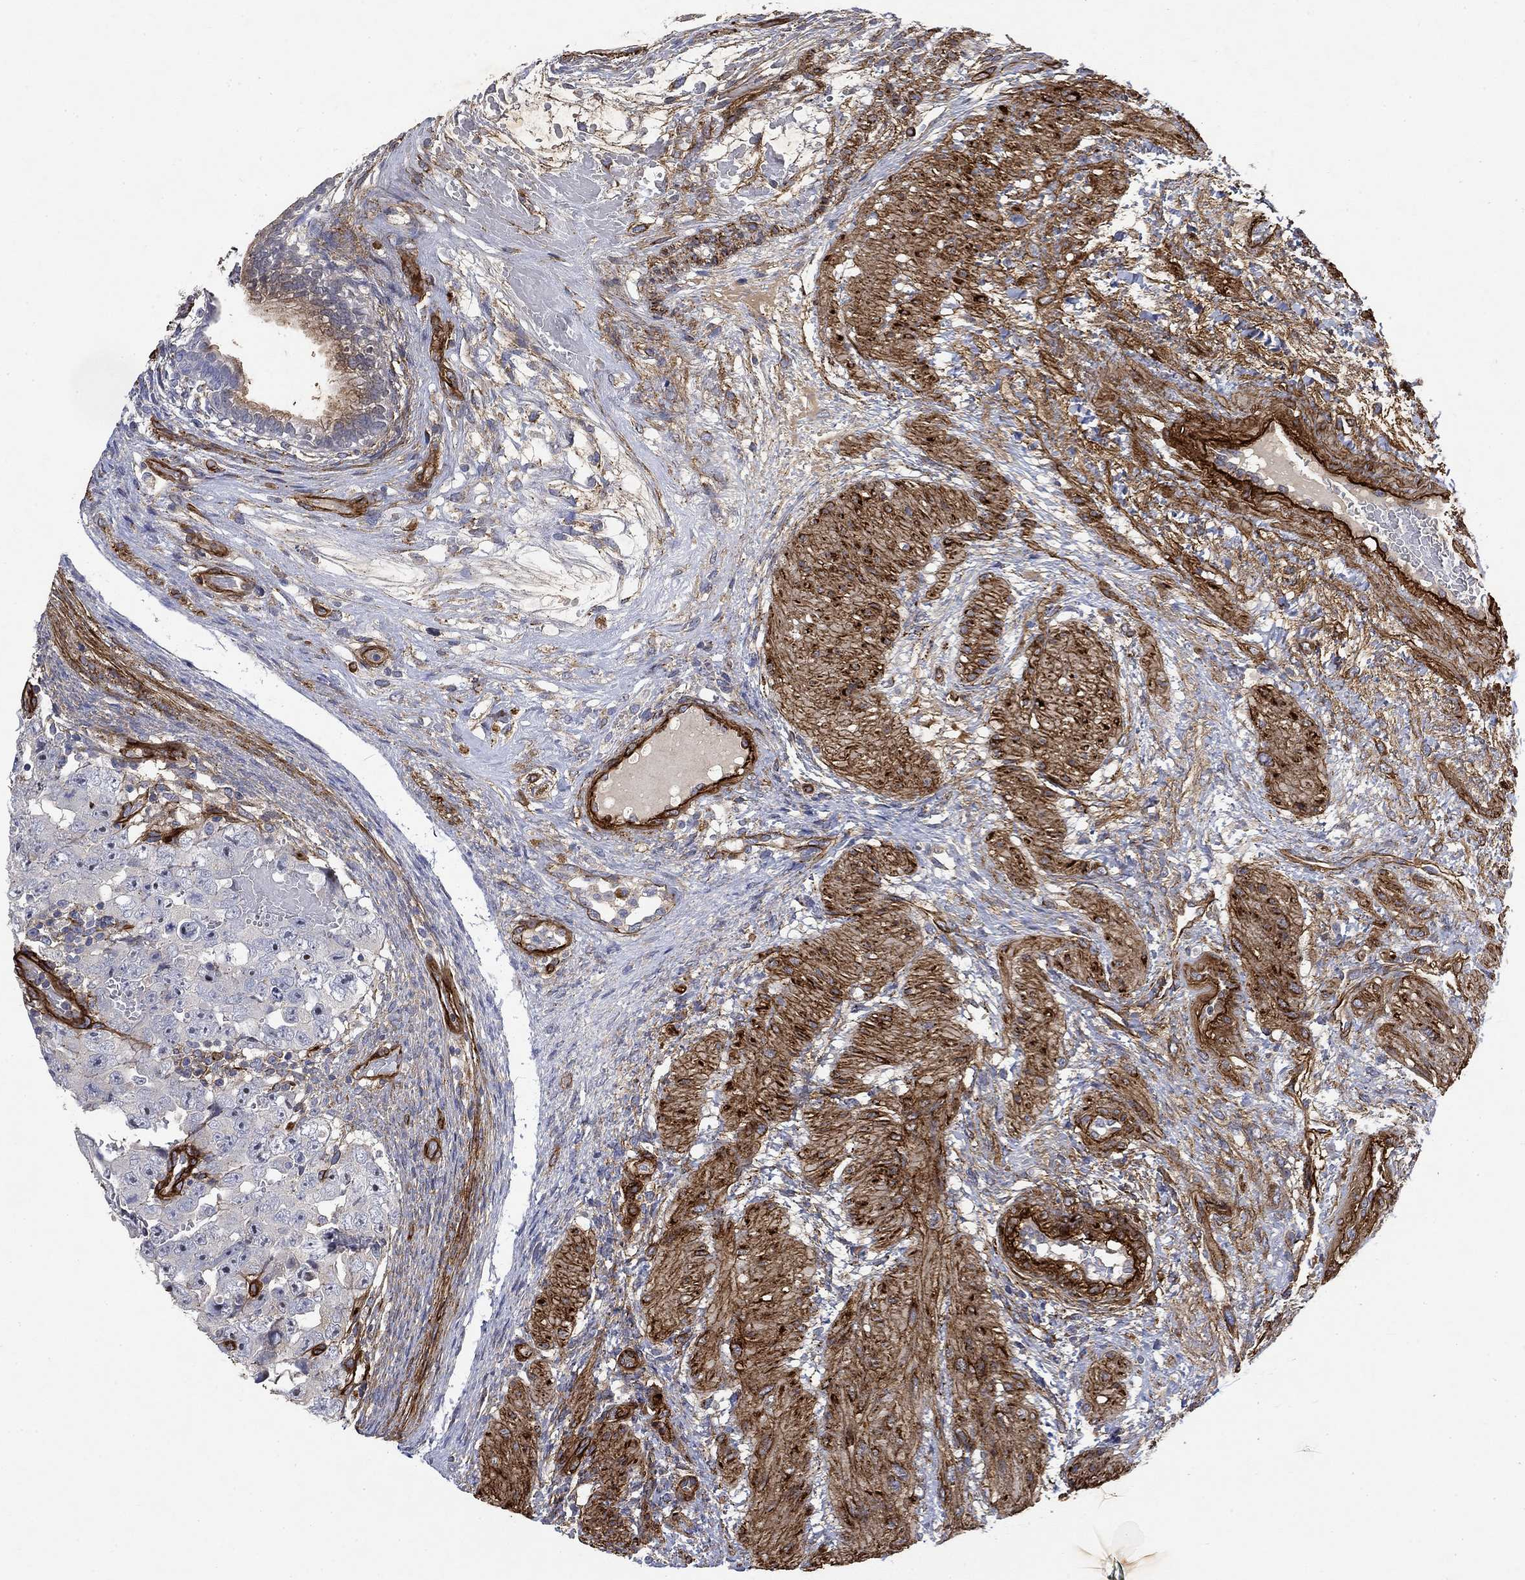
{"staining": {"intensity": "negative", "quantity": "none", "location": "none"}, "tissue": "testis cancer", "cell_type": "Tumor cells", "image_type": "cancer", "snomed": [{"axis": "morphology", "description": "Normal tissue, NOS"}, {"axis": "morphology", "description": "Carcinoma, Embryonal, NOS"}, {"axis": "topography", "description": "Testis"}, {"axis": "topography", "description": "Epididymis"}], "caption": "A high-resolution histopathology image shows immunohistochemistry staining of testis cancer, which shows no significant positivity in tumor cells.", "gene": "COL4A2", "patient": {"sex": "male", "age": 24}}